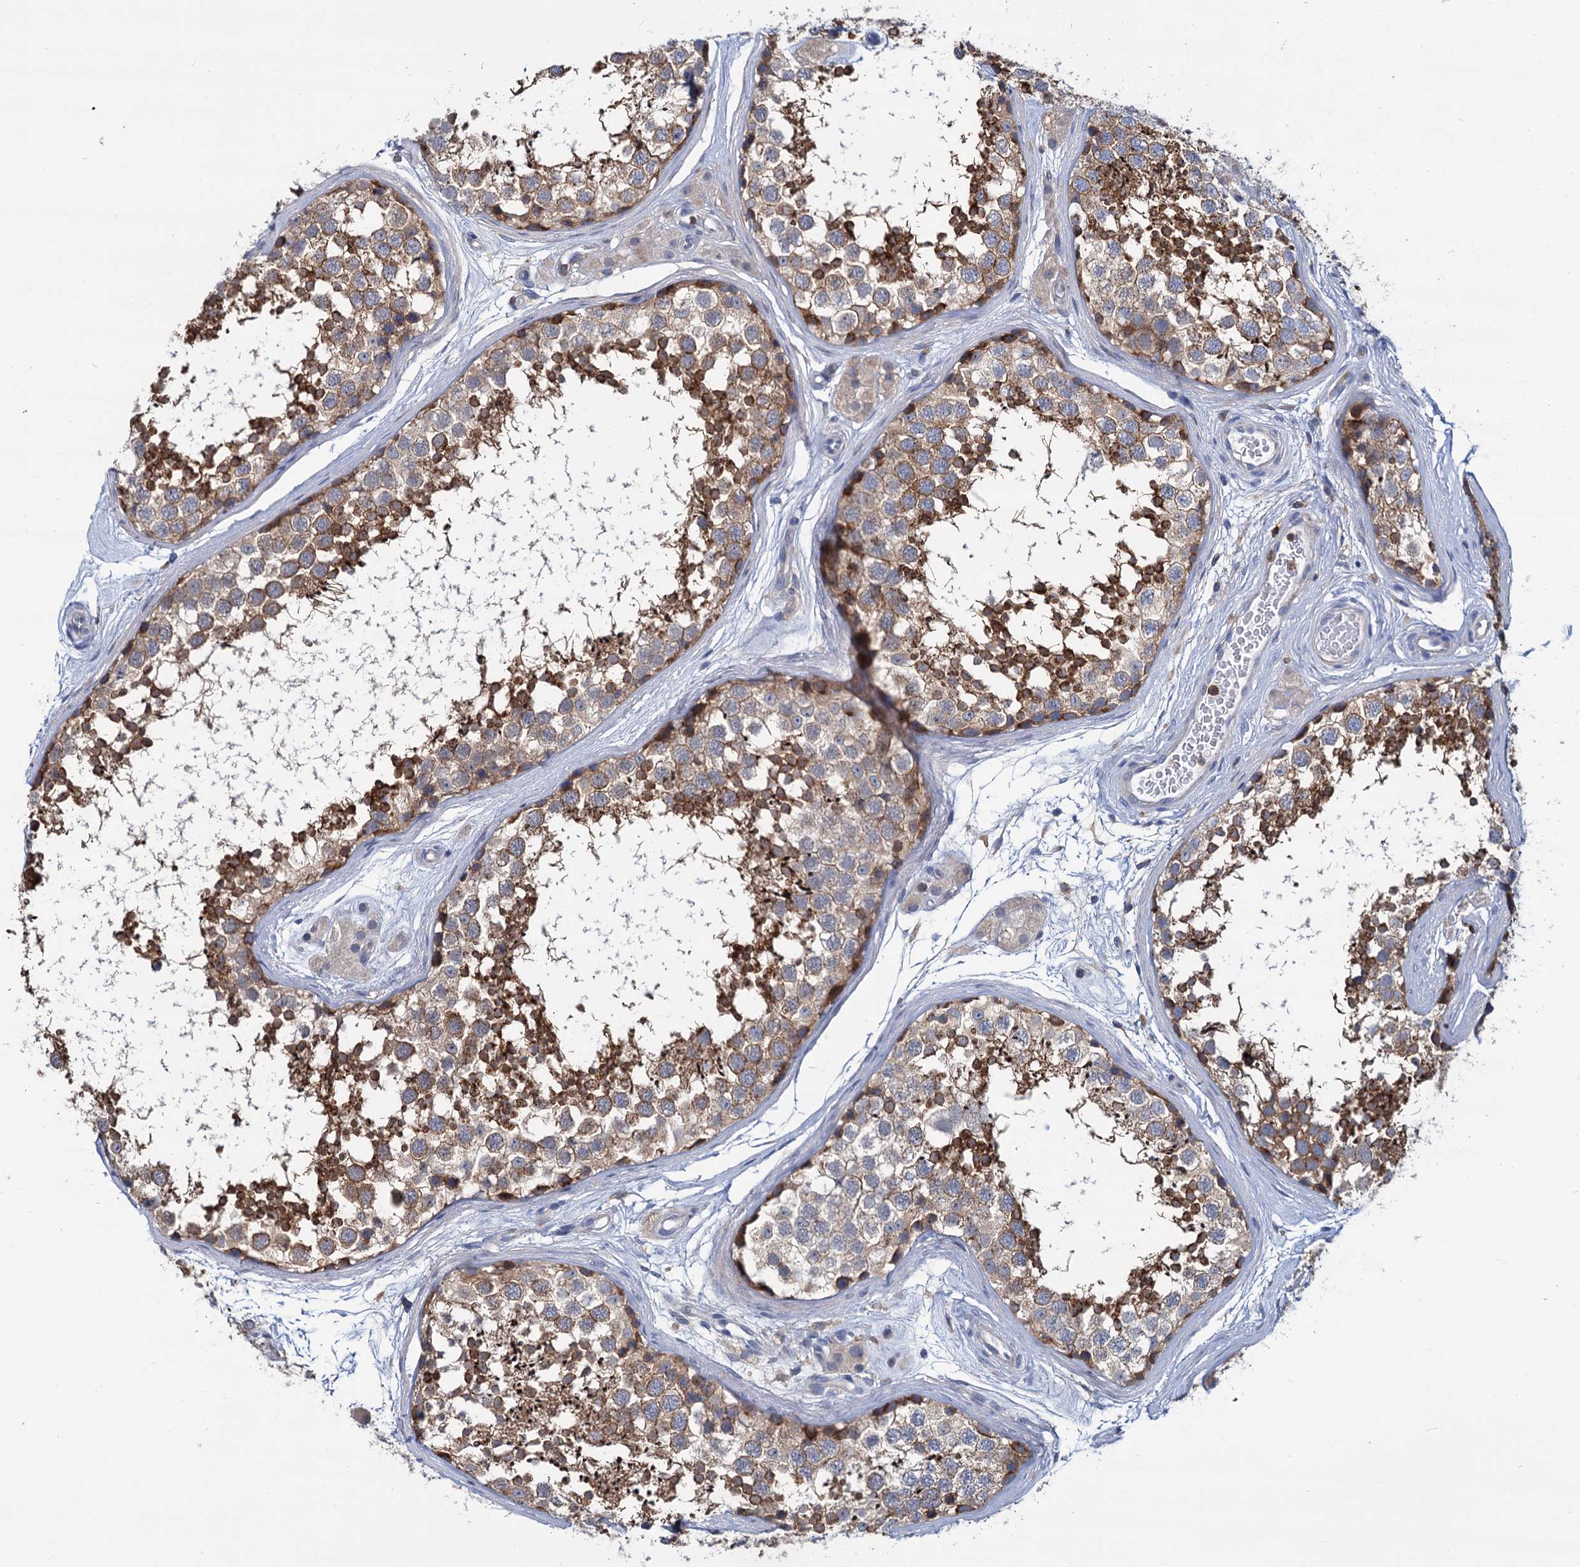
{"staining": {"intensity": "strong", "quantity": "25%-75%", "location": "cytoplasmic/membranous"}, "tissue": "testis", "cell_type": "Cells in seminiferous ducts", "image_type": "normal", "snomed": [{"axis": "morphology", "description": "Normal tissue, NOS"}, {"axis": "topography", "description": "Testis"}], "caption": "About 25%-75% of cells in seminiferous ducts in unremarkable testis demonstrate strong cytoplasmic/membranous protein positivity as visualized by brown immunohistochemical staining.", "gene": "LRCH4", "patient": {"sex": "male", "age": 56}}